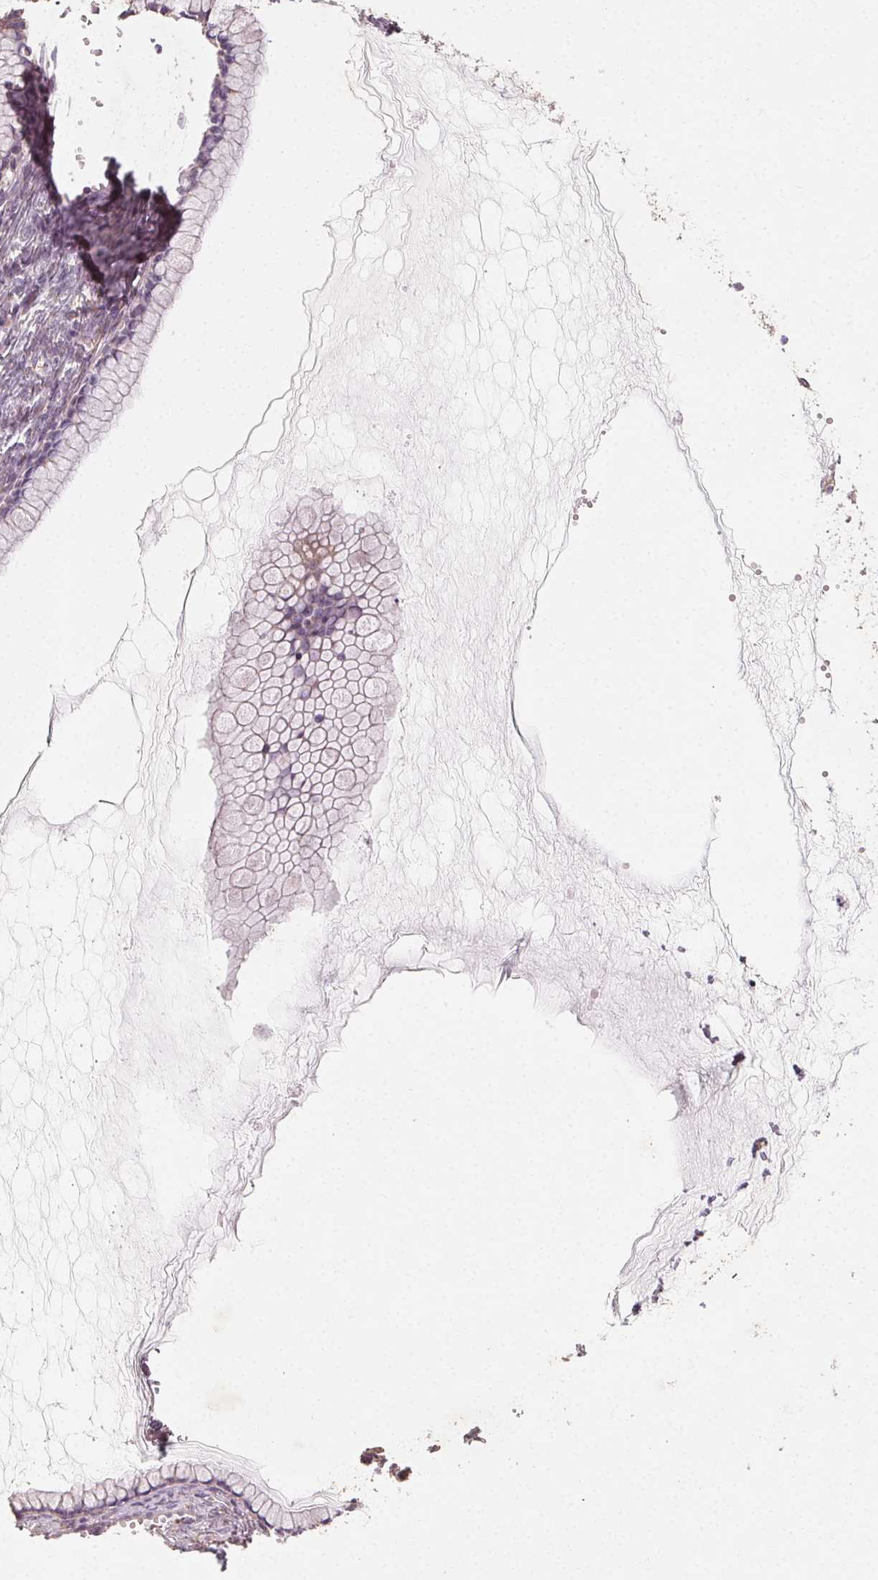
{"staining": {"intensity": "weak", "quantity": "25%-75%", "location": "cytoplasmic/membranous"}, "tissue": "ovarian cancer", "cell_type": "Tumor cells", "image_type": "cancer", "snomed": [{"axis": "morphology", "description": "Cystadenocarcinoma, mucinous, NOS"}, {"axis": "topography", "description": "Ovary"}], "caption": "Brown immunohistochemical staining in human ovarian mucinous cystadenocarcinoma displays weak cytoplasmic/membranous staining in about 25%-75% of tumor cells. (DAB IHC with brightfield microscopy, high magnification).", "gene": "AP1S1", "patient": {"sex": "female", "age": 41}}